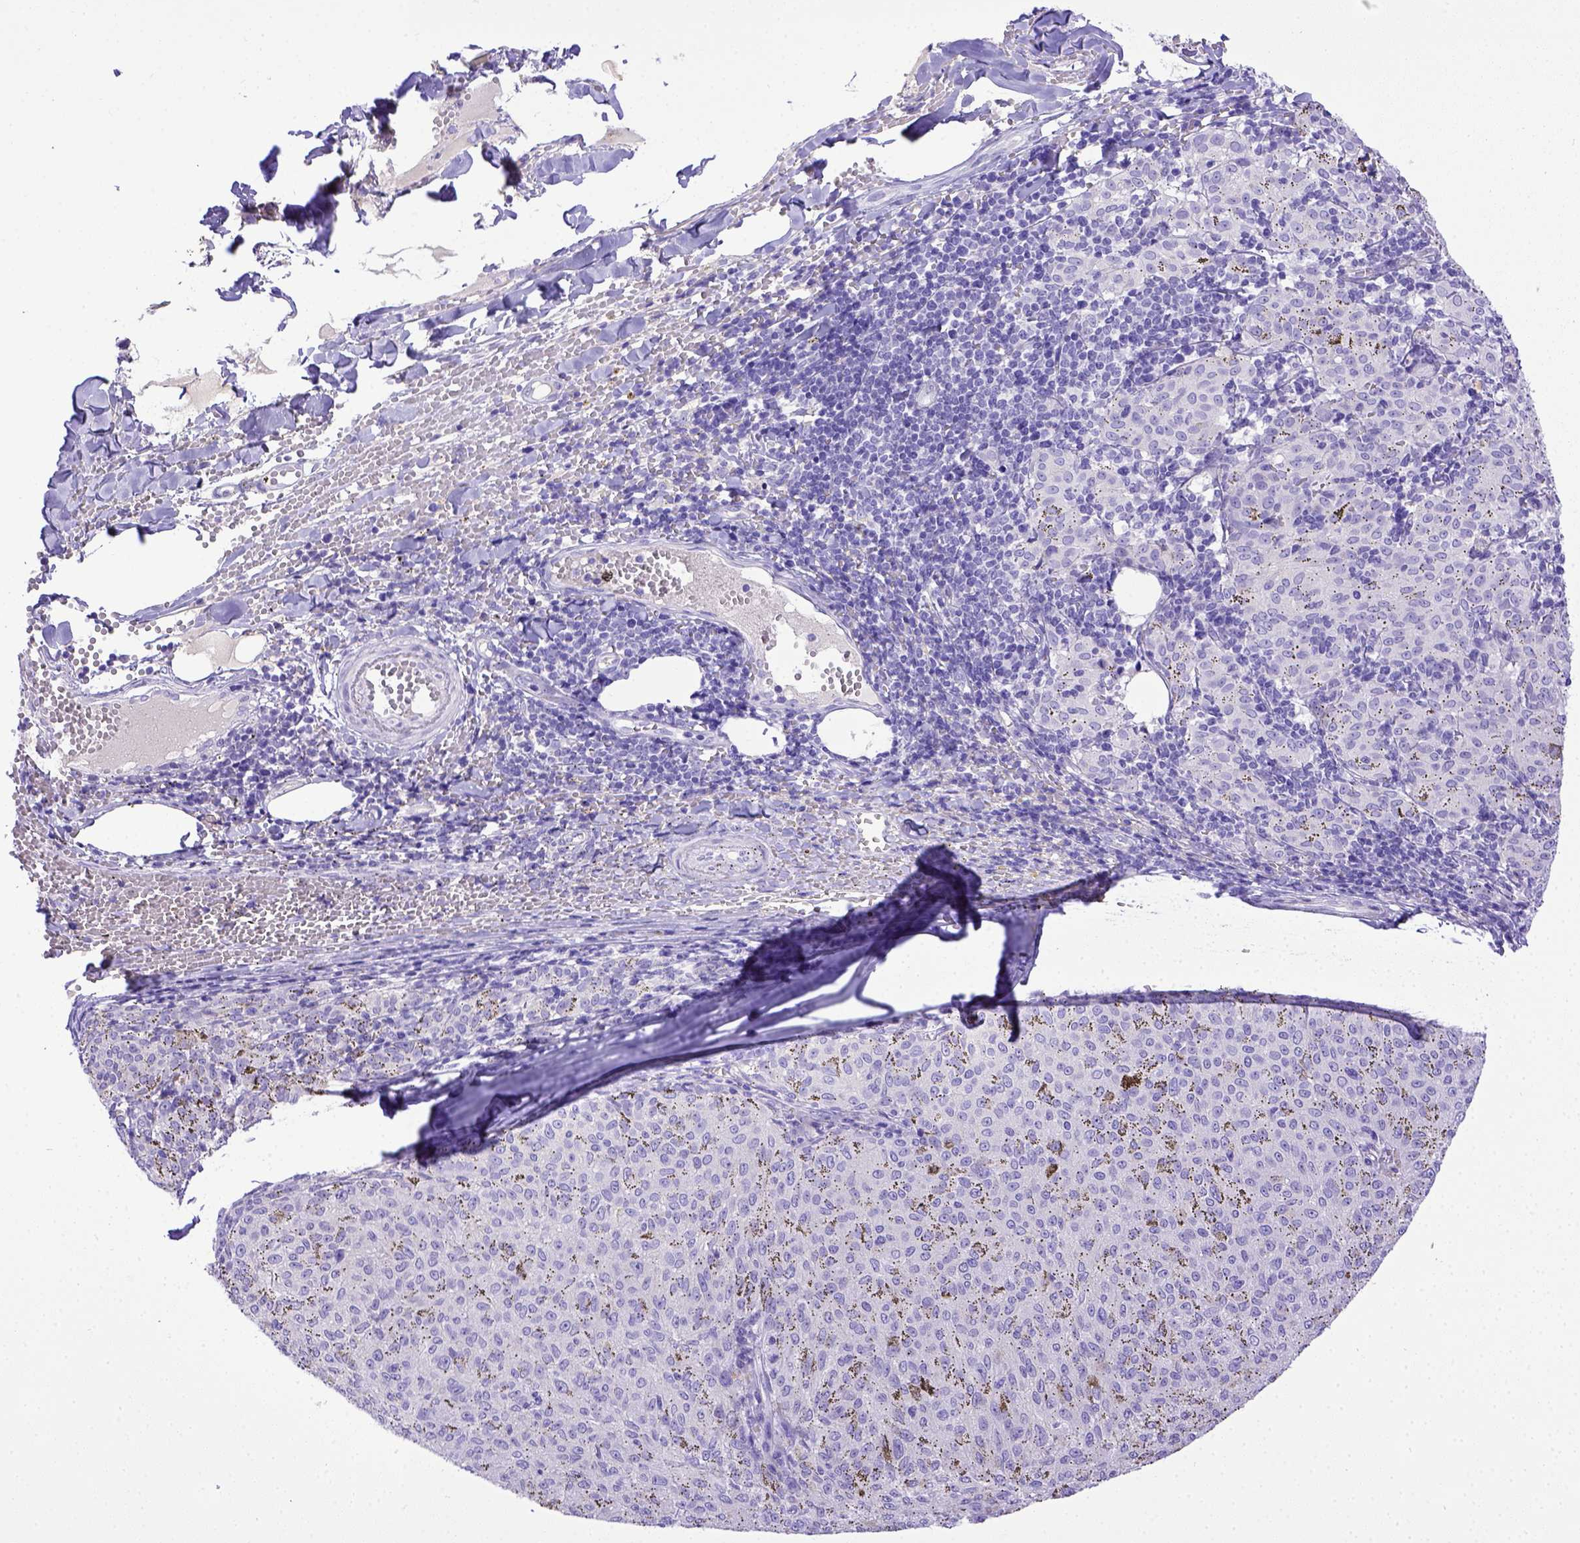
{"staining": {"intensity": "negative", "quantity": "none", "location": "none"}, "tissue": "melanoma", "cell_type": "Tumor cells", "image_type": "cancer", "snomed": [{"axis": "morphology", "description": "Malignant melanoma, NOS"}, {"axis": "topography", "description": "Skin"}], "caption": "Image shows no protein expression in tumor cells of malignant melanoma tissue.", "gene": "BTN1A1", "patient": {"sex": "female", "age": 72}}